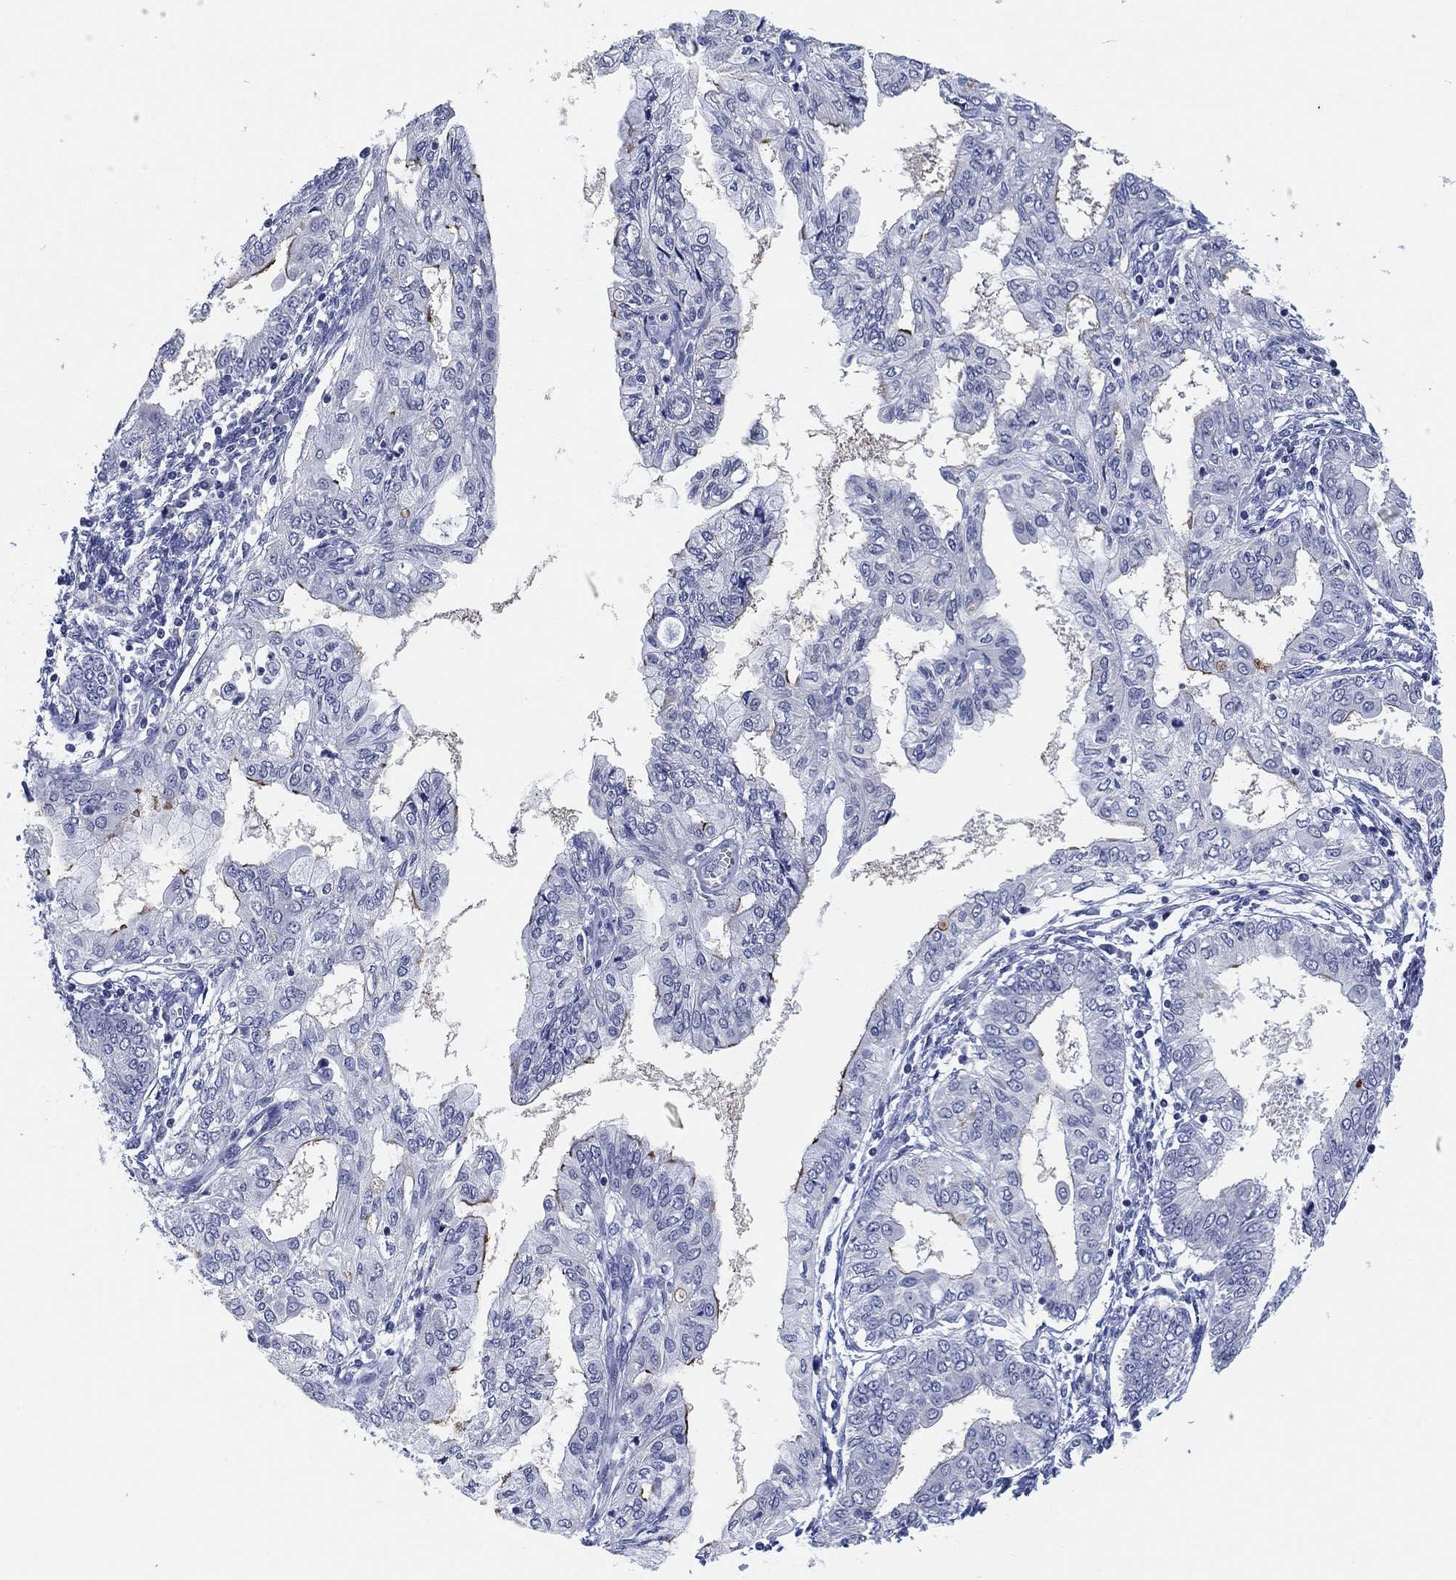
{"staining": {"intensity": "moderate", "quantity": "<25%", "location": "cytoplasmic/membranous"}, "tissue": "endometrial cancer", "cell_type": "Tumor cells", "image_type": "cancer", "snomed": [{"axis": "morphology", "description": "Adenocarcinoma, NOS"}, {"axis": "topography", "description": "Endometrium"}], "caption": "This micrograph demonstrates immunohistochemistry (IHC) staining of endometrial cancer, with low moderate cytoplasmic/membranous staining in about <25% of tumor cells.", "gene": "CLUL1", "patient": {"sex": "female", "age": 68}}